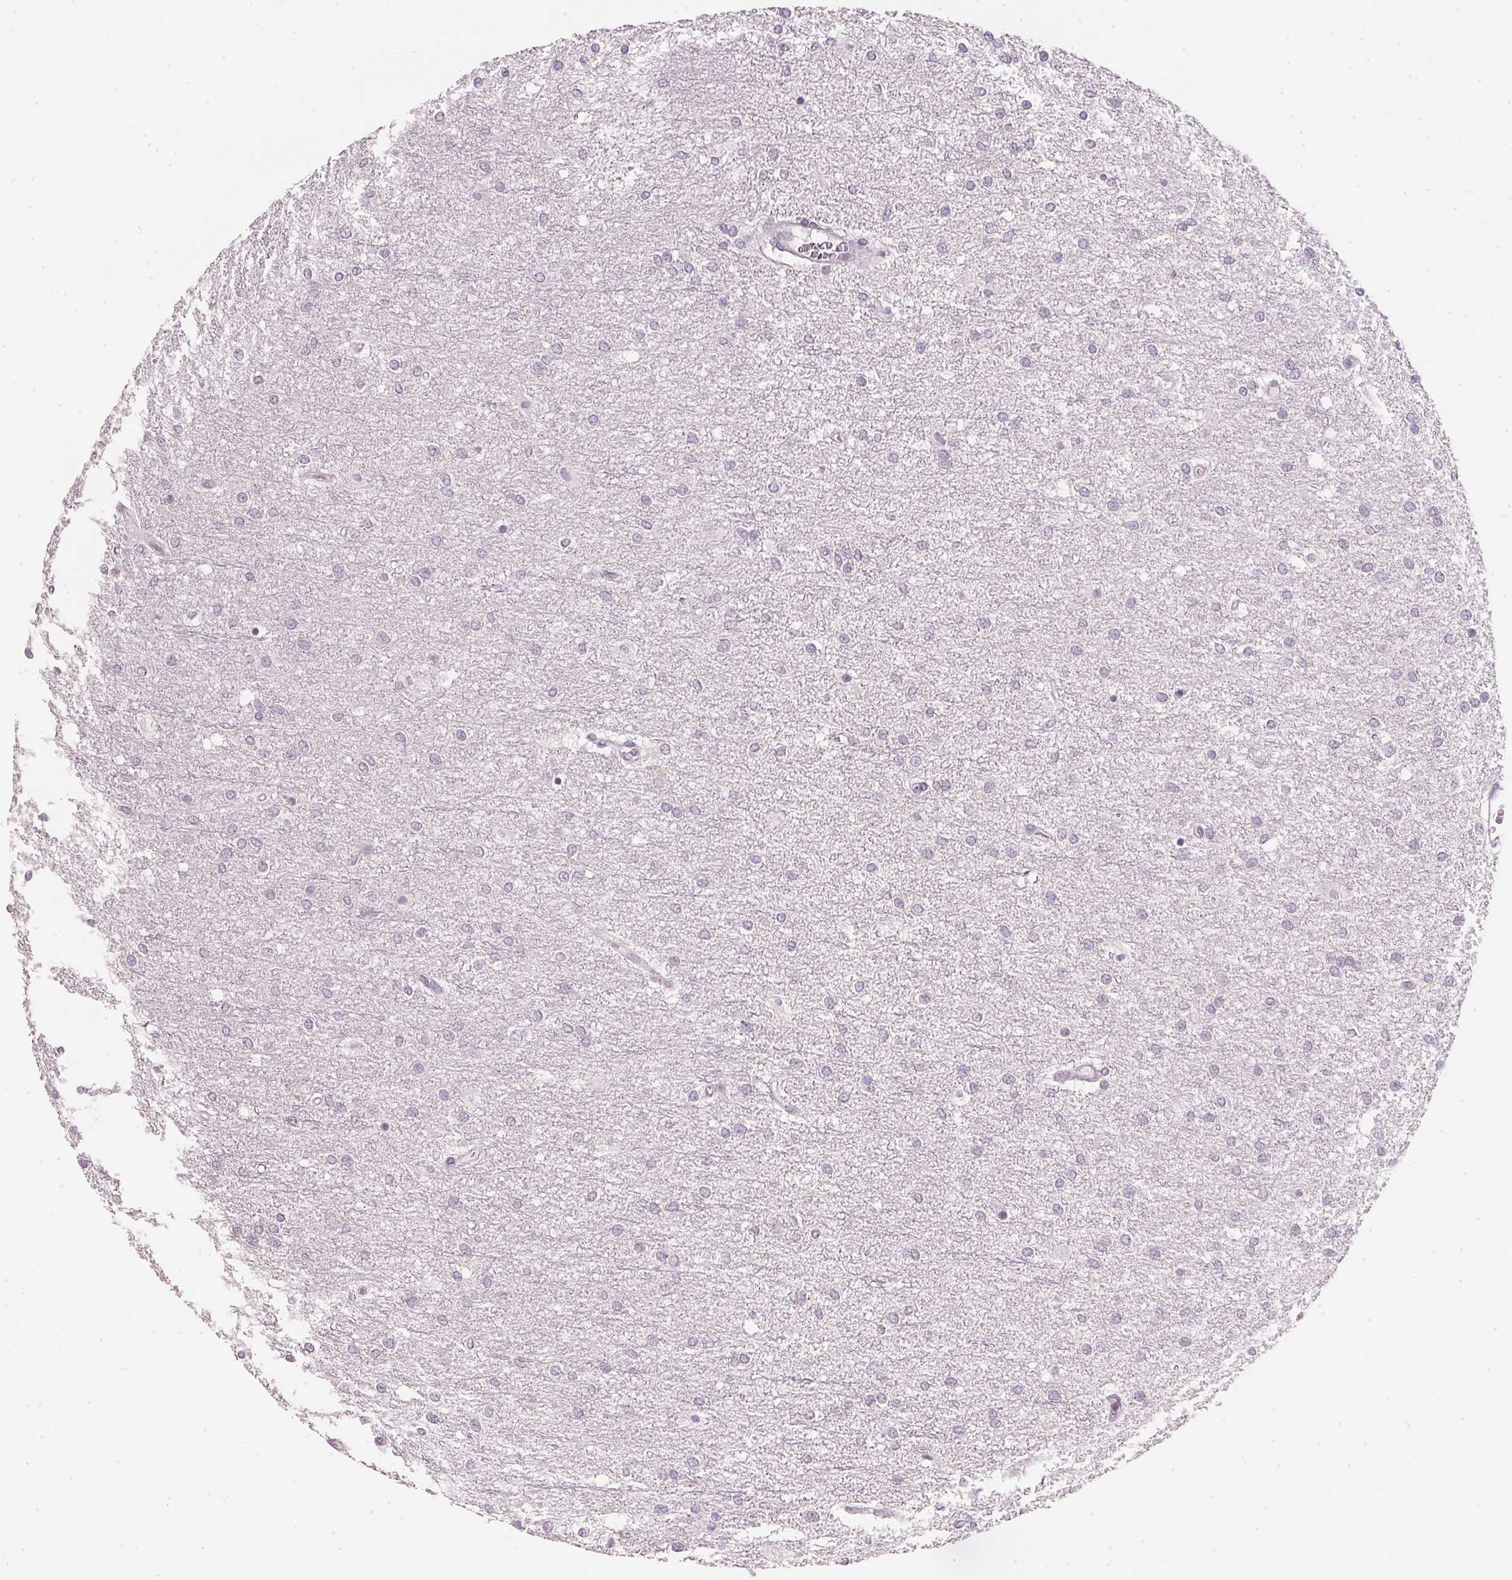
{"staining": {"intensity": "negative", "quantity": "none", "location": "none"}, "tissue": "glioma", "cell_type": "Tumor cells", "image_type": "cancer", "snomed": [{"axis": "morphology", "description": "Glioma, malignant, High grade"}, {"axis": "topography", "description": "Brain"}], "caption": "This image is of glioma stained with immunohistochemistry (IHC) to label a protein in brown with the nuclei are counter-stained blue. There is no staining in tumor cells.", "gene": "IGFBP1", "patient": {"sex": "female", "age": 61}}